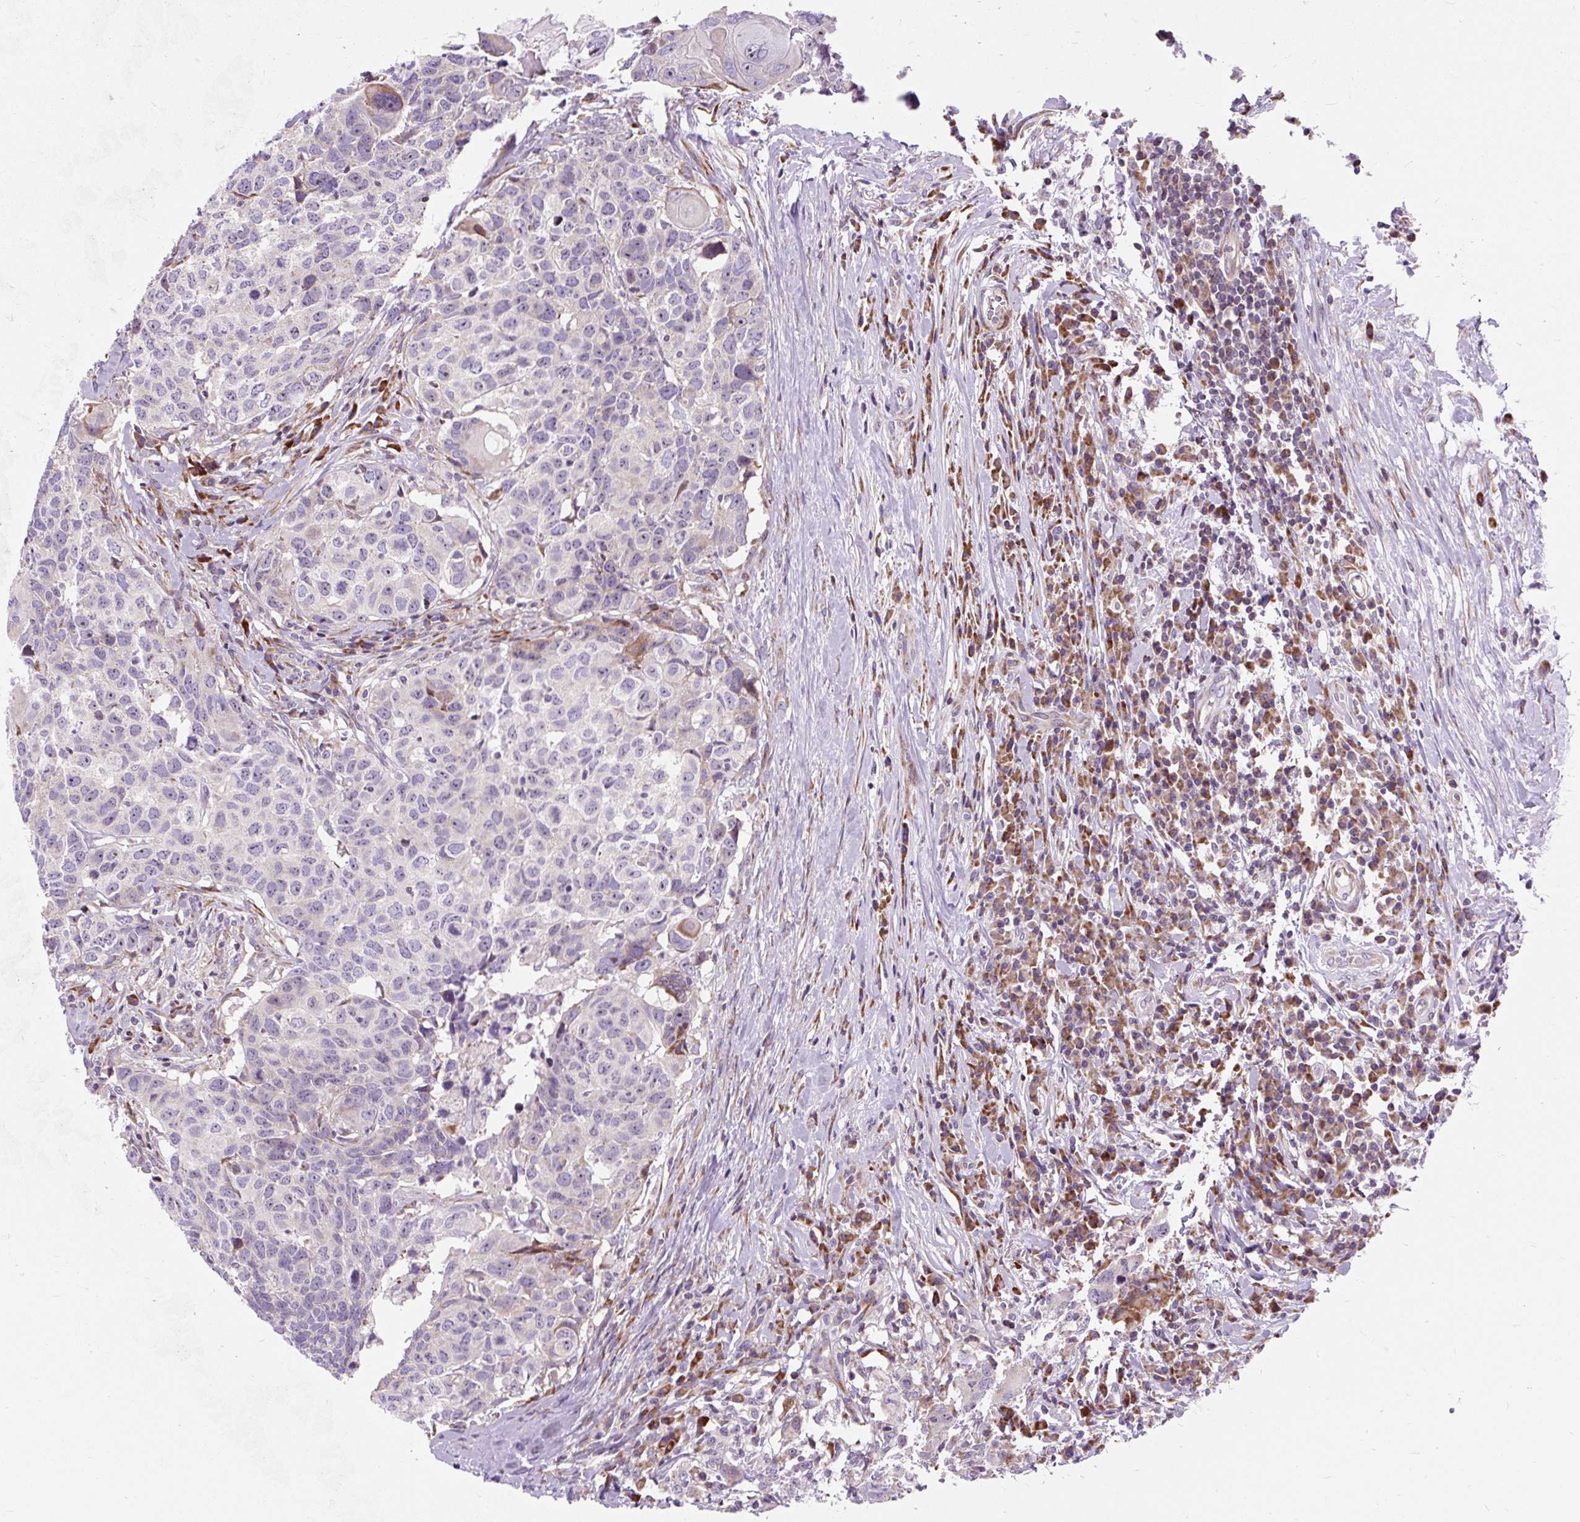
{"staining": {"intensity": "negative", "quantity": "none", "location": "none"}, "tissue": "head and neck cancer", "cell_type": "Tumor cells", "image_type": "cancer", "snomed": [{"axis": "morphology", "description": "Normal tissue, NOS"}, {"axis": "morphology", "description": "Squamous cell carcinoma, NOS"}, {"axis": "topography", "description": "Skeletal muscle"}, {"axis": "topography", "description": "Vascular tissue"}, {"axis": "topography", "description": "Peripheral nerve tissue"}, {"axis": "topography", "description": "Head-Neck"}], "caption": "The image shows no staining of tumor cells in head and neck cancer. (DAB (3,3'-diaminobenzidine) immunohistochemistry (IHC) visualized using brightfield microscopy, high magnification).", "gene": "CISD3", "patient": {"sex": "male", "age": 66}}